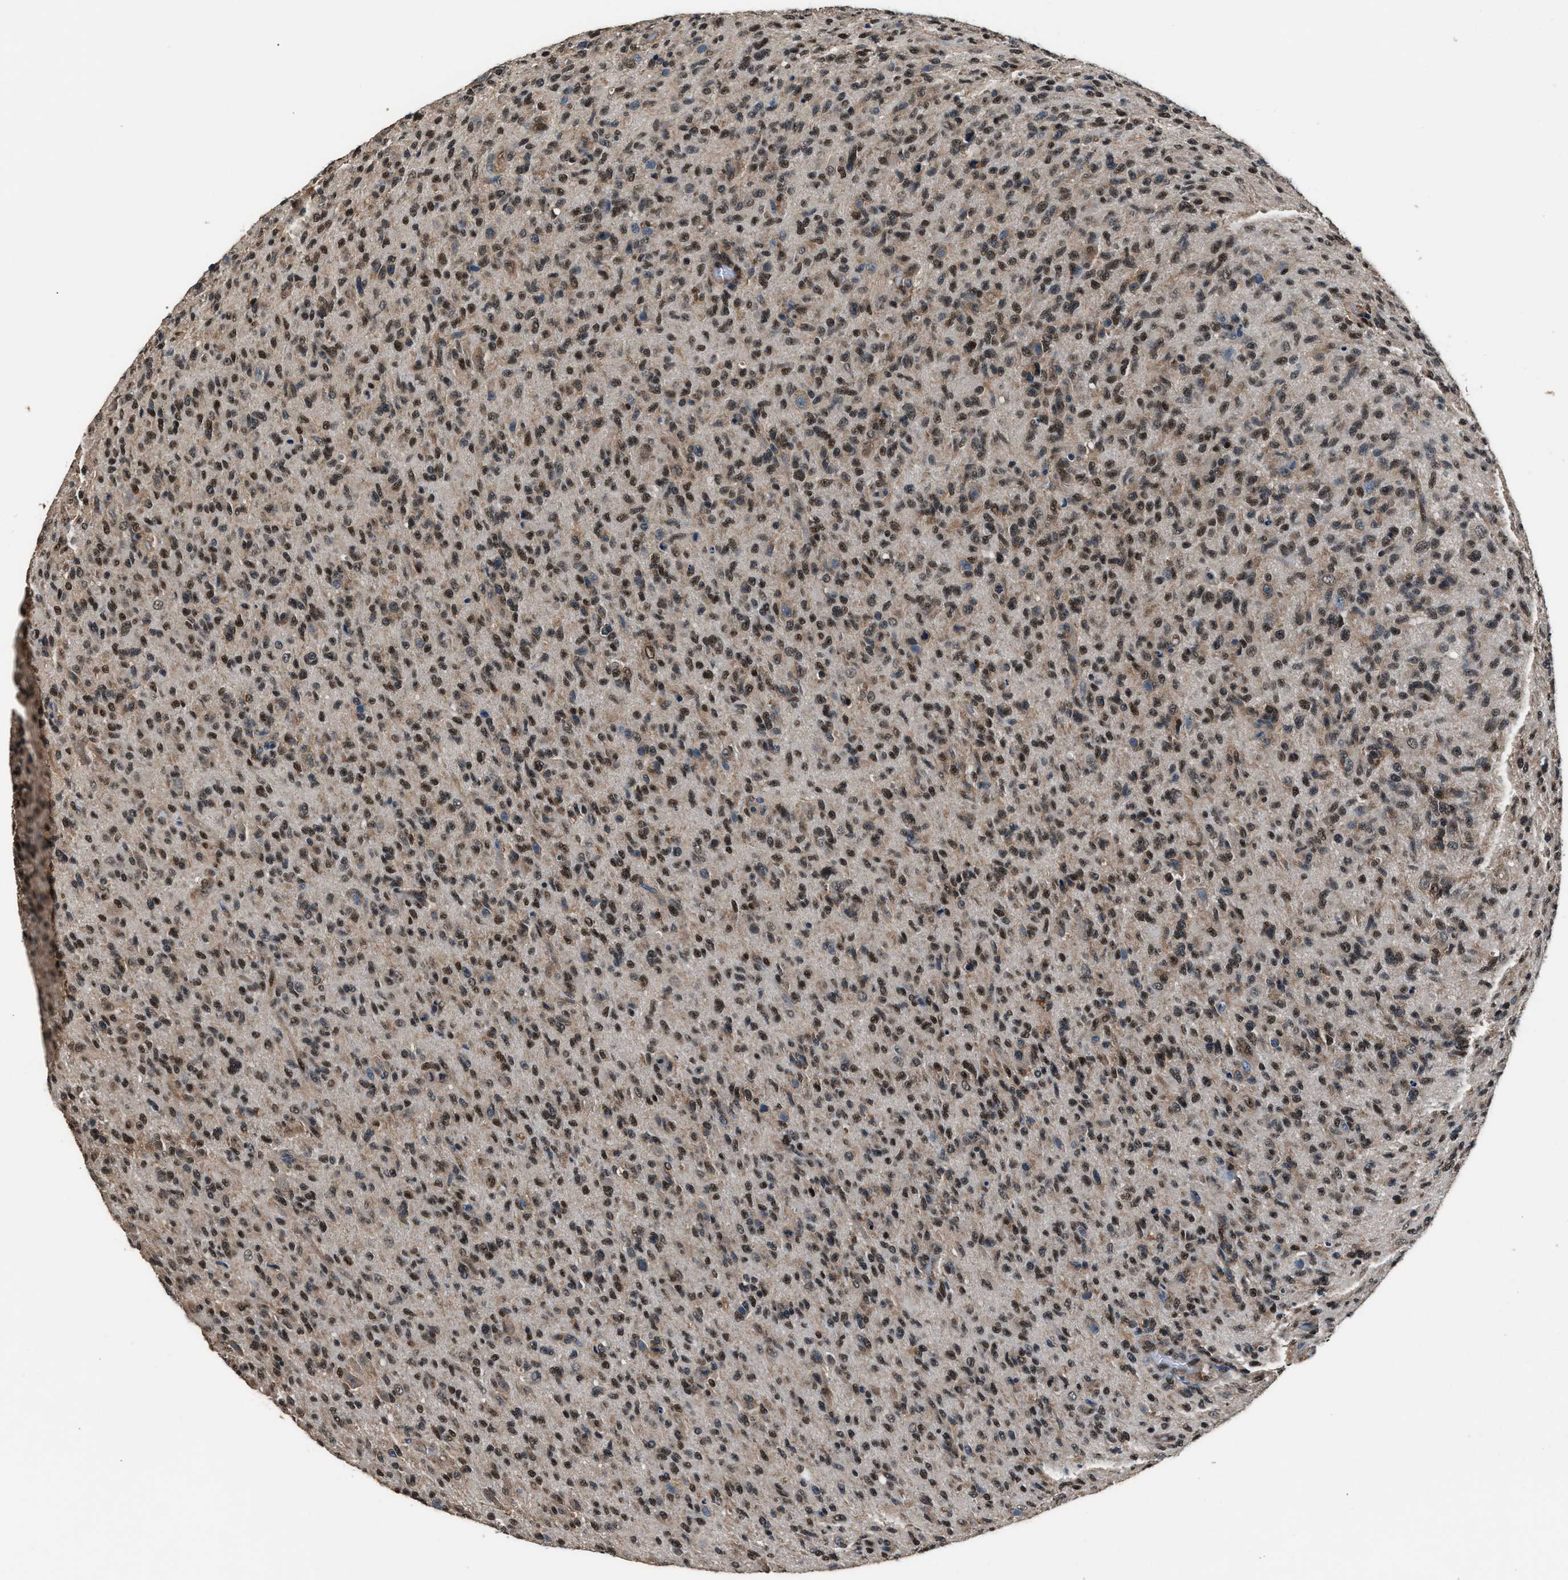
{"staining": {"intensity": "moderate", "quantity": ">75%", "location": "cytoplasmic/membranous,nuclear"}, "tissue": "glioma", "cell_type": "Tumor cells", "image_type": "cancer", "snomed": [{"axis": "morphology", "description": "Glioma, malignant, High grade"}, {"axis": "topography", "description": "Brain"}], "caption": "This histopathology image exhibits glioma stained with immunohistochemistry to label a protein in brown. The cytoplasmic/membranous and nuclear of tumor cells show moderate positivity for the protein. Nuclei are counter-stained blue.", "gene": "DFFA", "patient": {"sex": "male", "age": 71}}